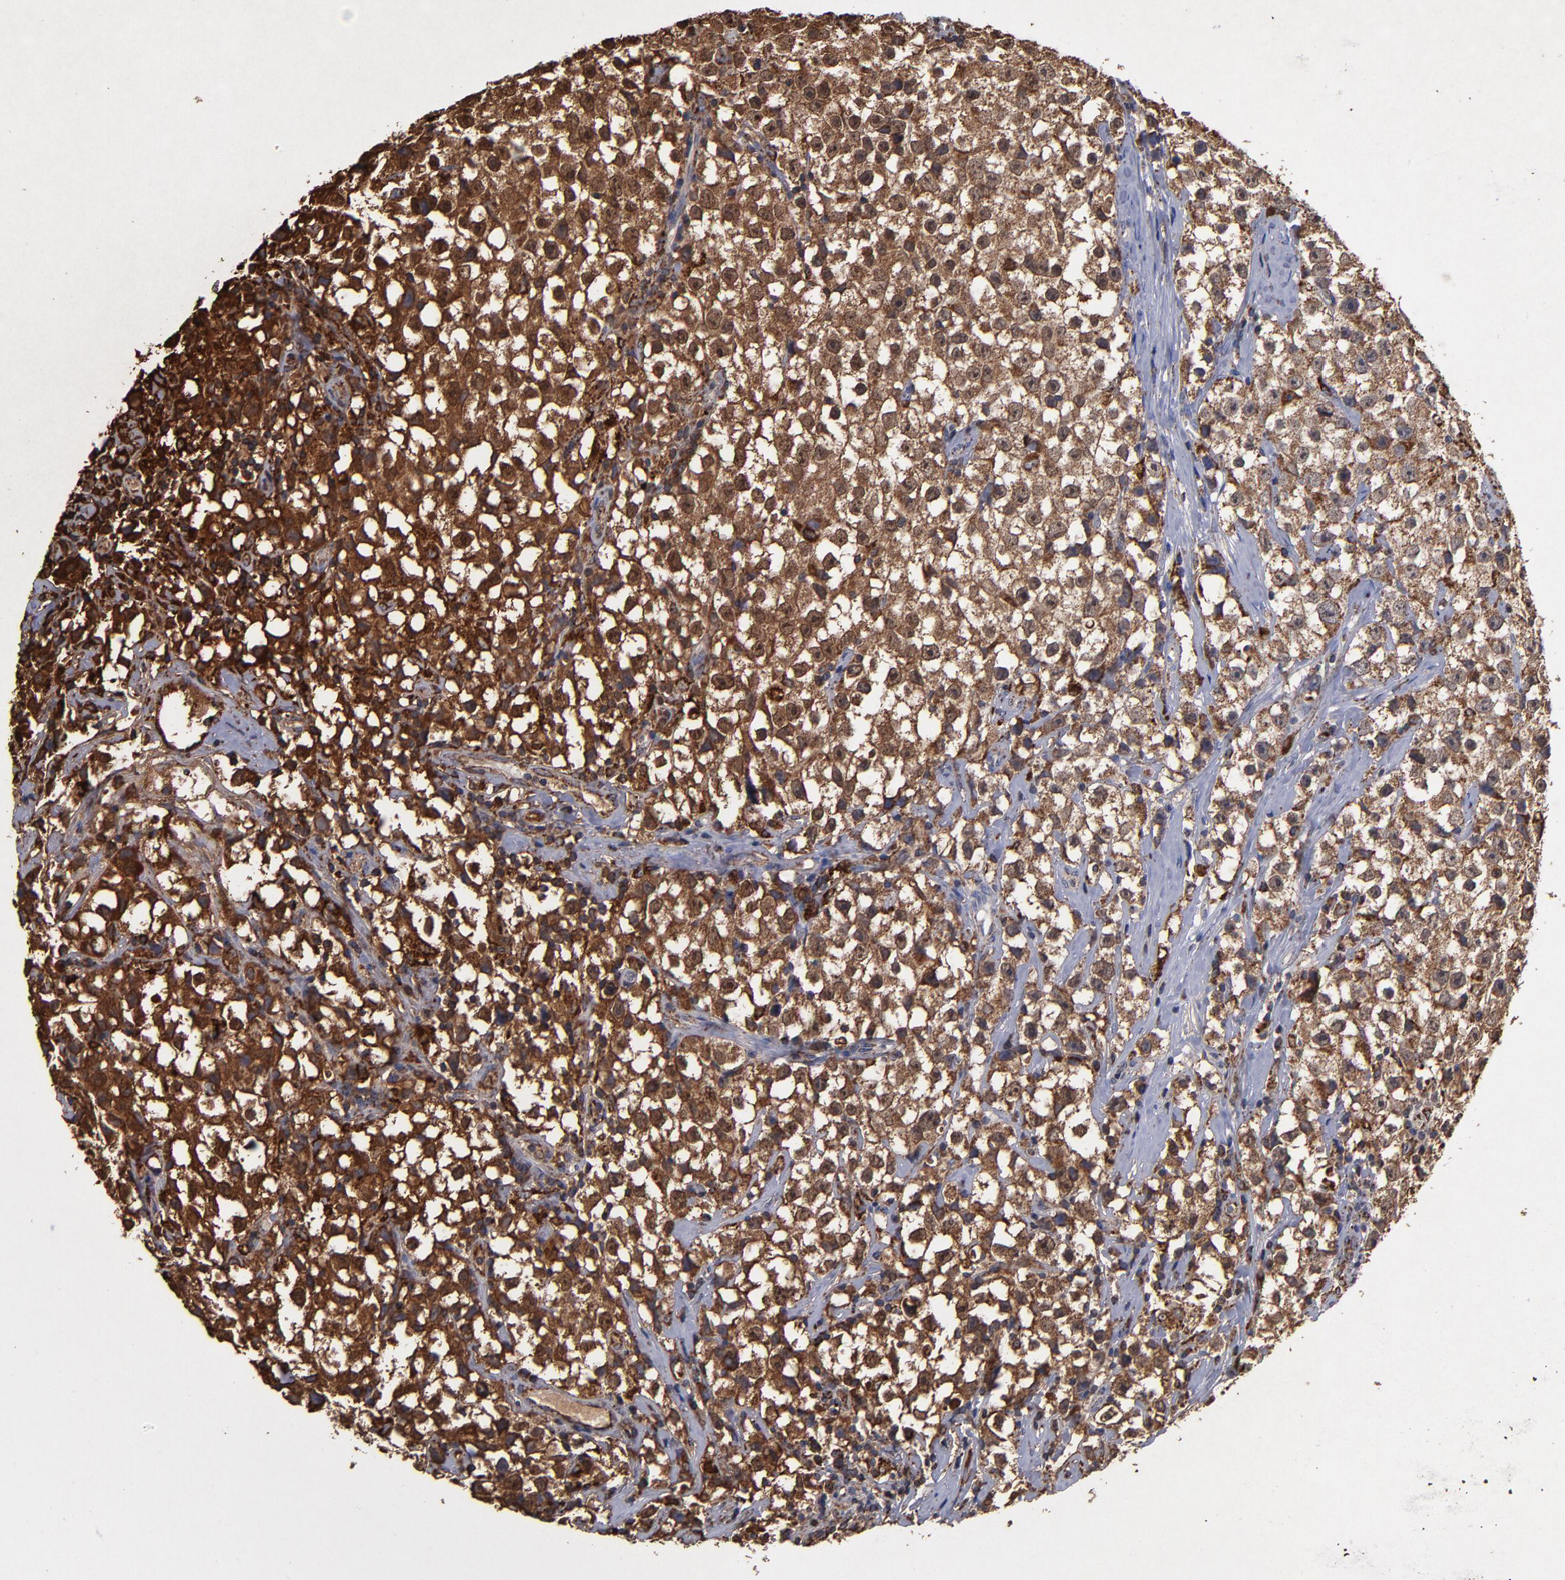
{"staining": {"intensity": "strong", "quantity": ">75%", "location": "cytoplasmic/membranous"}, "tissue": "testis cancer", "cell_type": "Tumor cells", "image_type": "cancer", "snomed": [{"axis": "morphology", "description": "Seminoma, NOS"}, {"axis": "topography", "description": "Testis"}], "caption": "Brown immunohistochemical staining in seminoma (testis) shows strong cytoplasmic/membranous staining in approximately >75% of tumor cells.", "gene": "SOD2", "patient": {"sex": "male", "age": 35}}